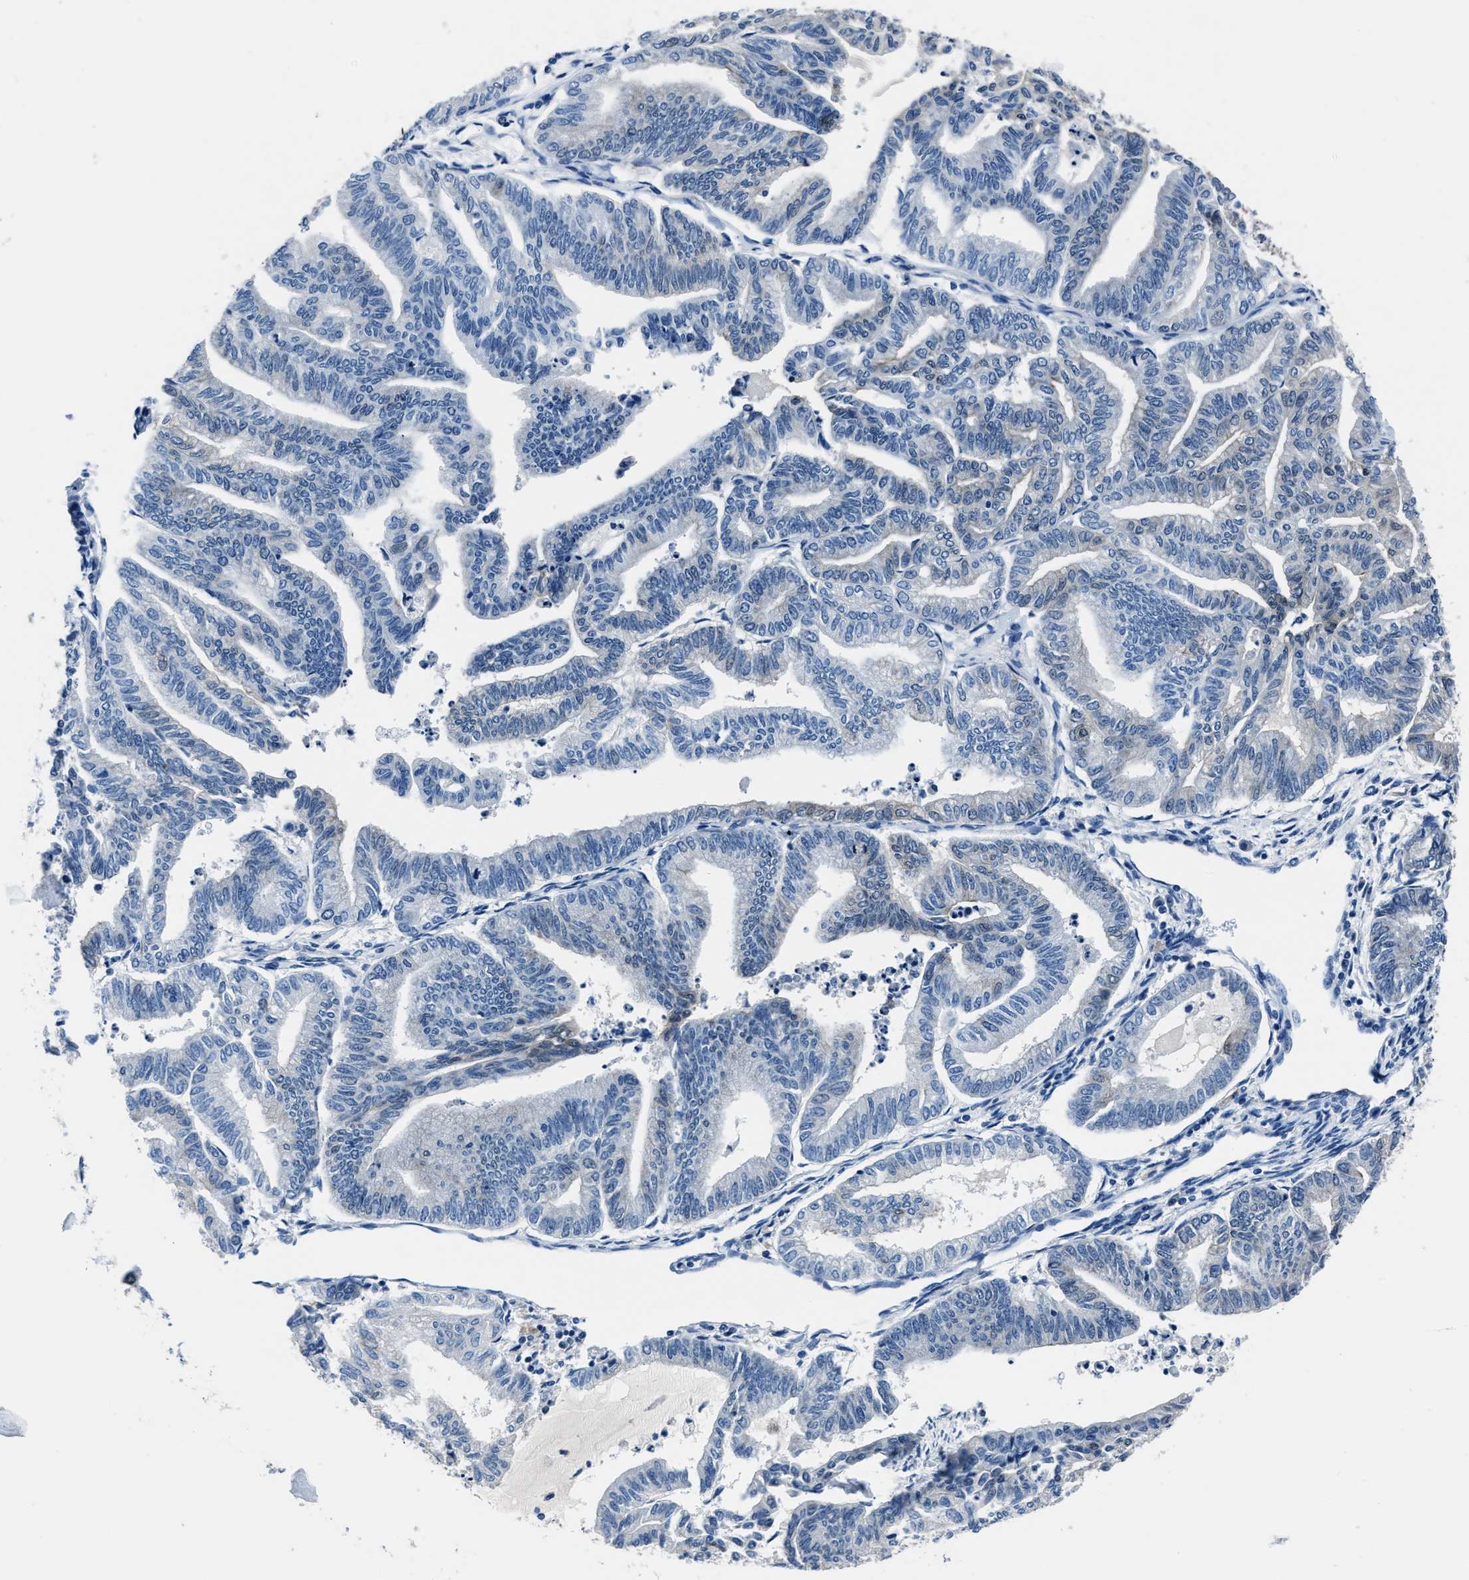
{"staining": {"intensity": "negative", "quantity": "none", "location": "none"}, "tissue": "endometrial cancer", "cell_type": "Tumor cells", "image_type": "cancer", "snomed": [{"axis": "morphology", "description": "Adenocarcinoma, NOS"}, {"axis": "topography", "description": "Endometrium"}], "caption": "This is a micrograph of immunohistochemistry (IHC) staining of endometrial cancer, which shows no staining in tumor cells.", "gene": "LMO7", "patient": {"sex": "female", "age": 79}}